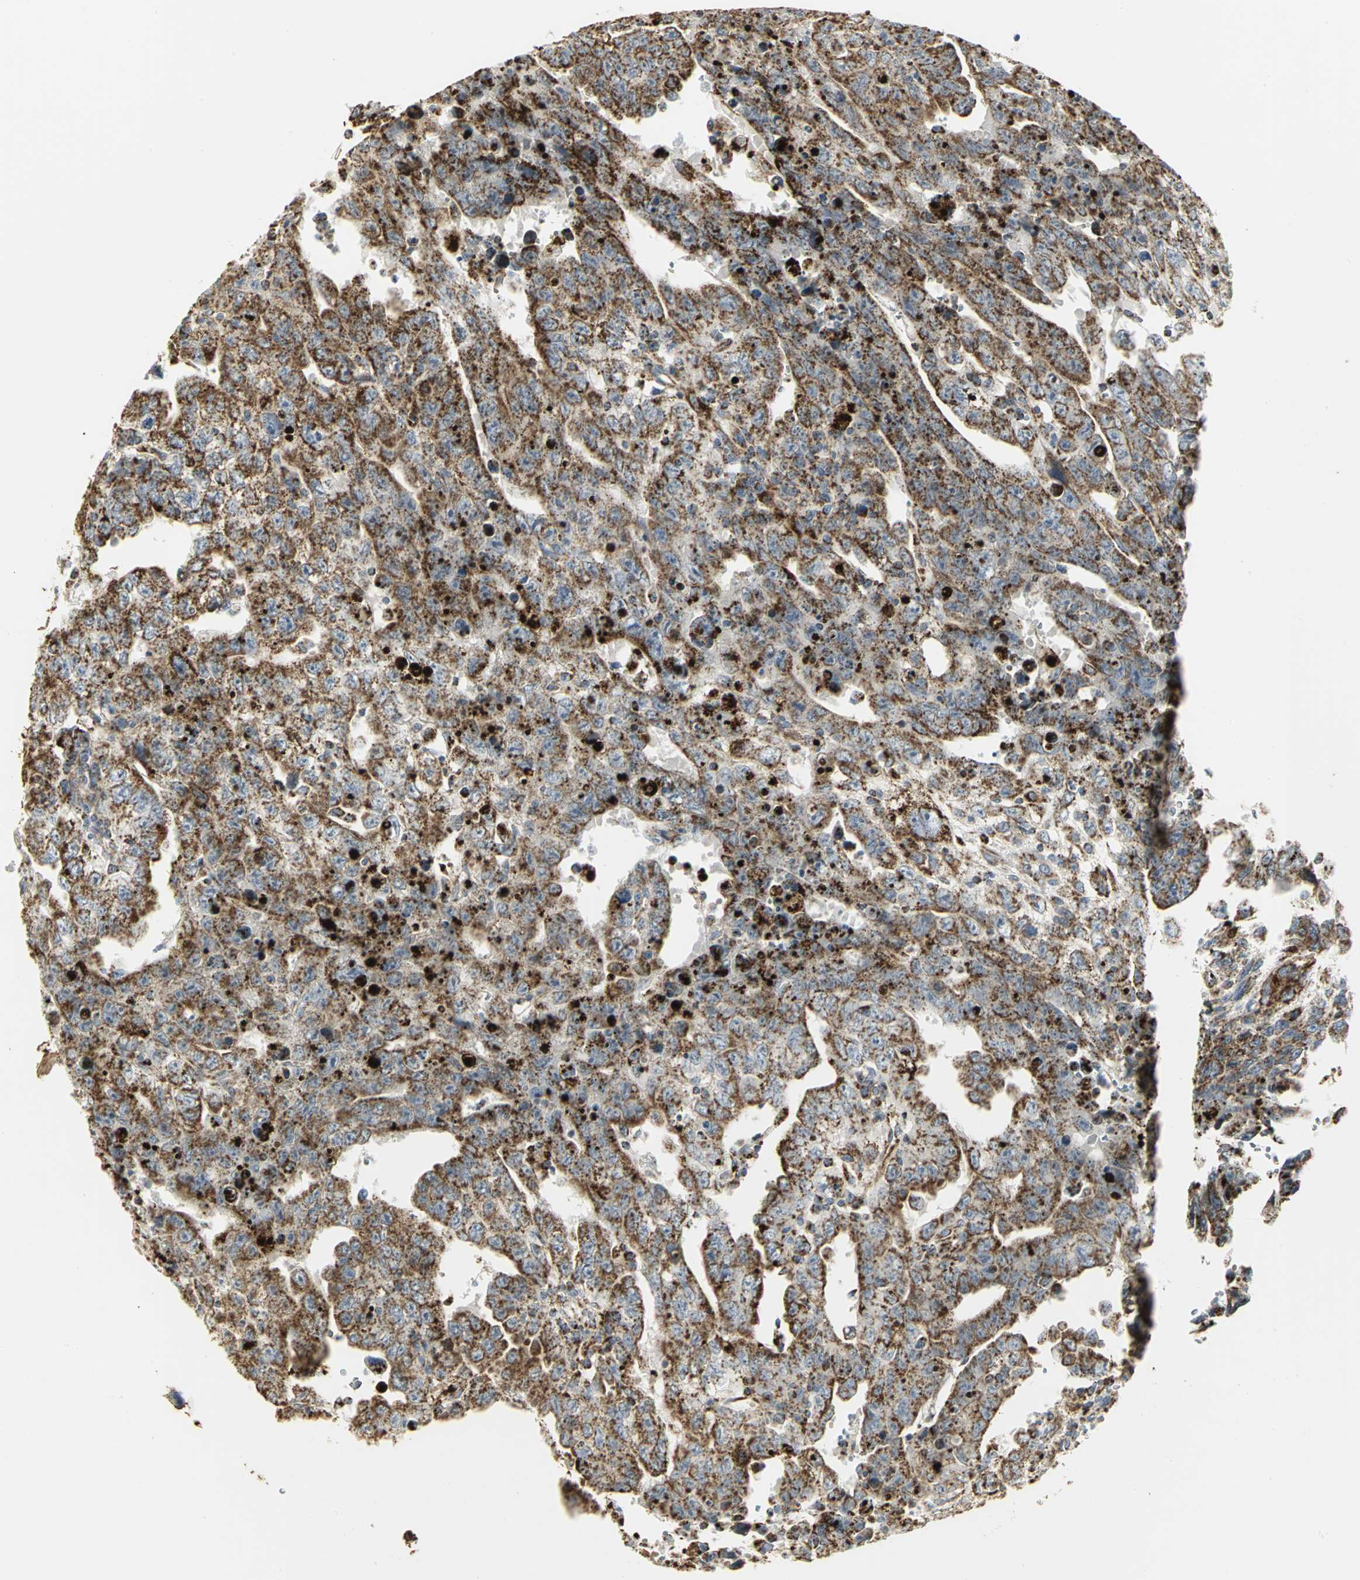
{"staining": {"intensity": "strong", "quantity": ">75%", "location": "cytoplasmic/membranous"}, "tissue": "testis cancer", "cell_type": "Tumor cells", "image_type": "cancer", "snomed": [{"axis": "morphology", "description": "Carcinoma, Embryonal, NOS"}, {"axis": "topography", "description": "Testis"}], "caption": "Tumor cells reveal high levels of strong cytoplasmic/membranous staining in about >75% of cells in human testis embryonal carcinoma.", "gene": "VDAC1", "patient": {"sex": "male", "age": 28}}